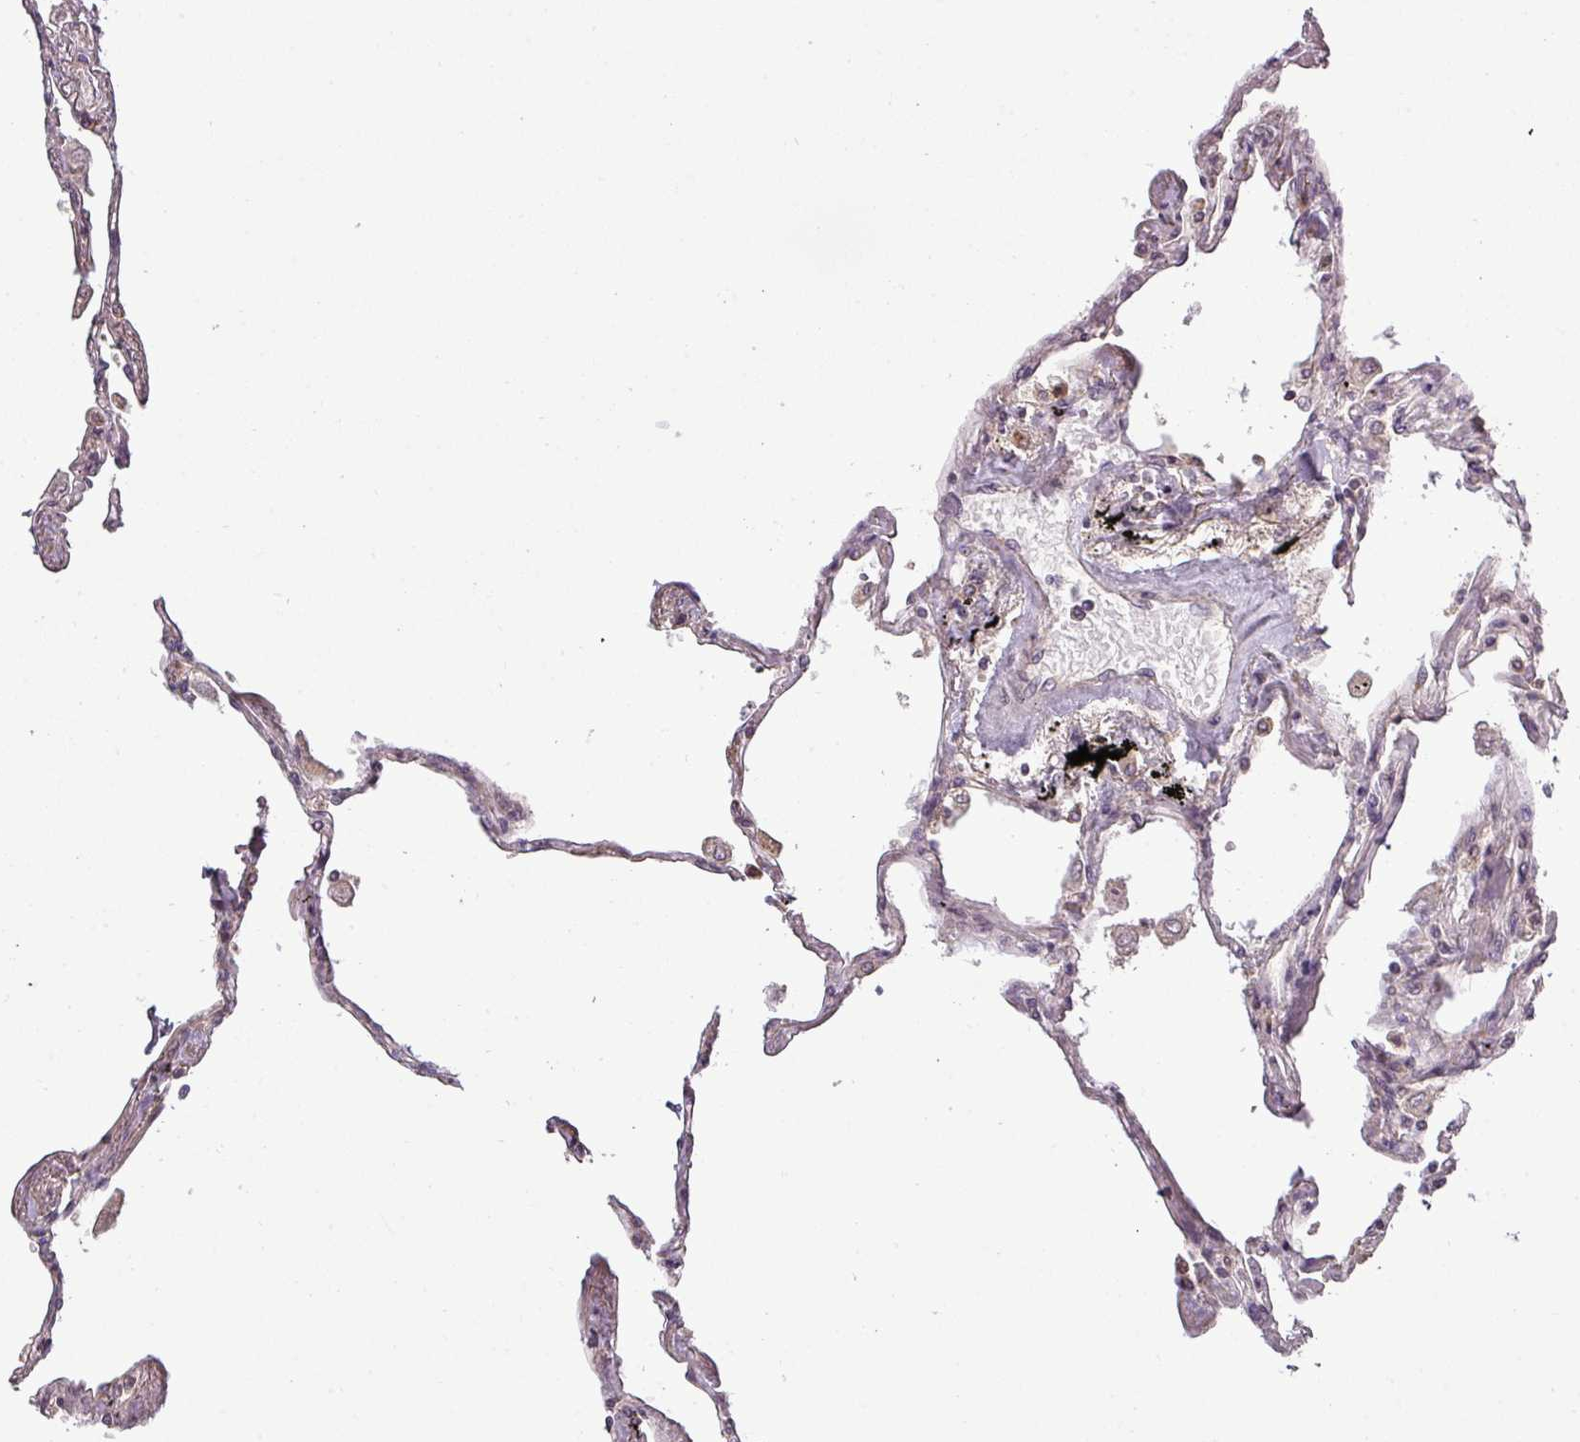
{"staining": {"intensity": "weak", "quantity": "<25%", "location": "cytoplasmic/membranous"}, "tissue": "lung", "cell_type": "Alveolar cells", "image_type": "normal", "snomed": [{"axis": "morphology", "description": "Normal tissue, NOS"}, {"axis": "topography", "description": "Lung"}], "caption": "This is an immunohistochemistry (IHC) photomicrograph of benign lung. There is no staining in alveolar cells.", "gene": "FAIM", "patient": {"sex": "female", "age": 67}}